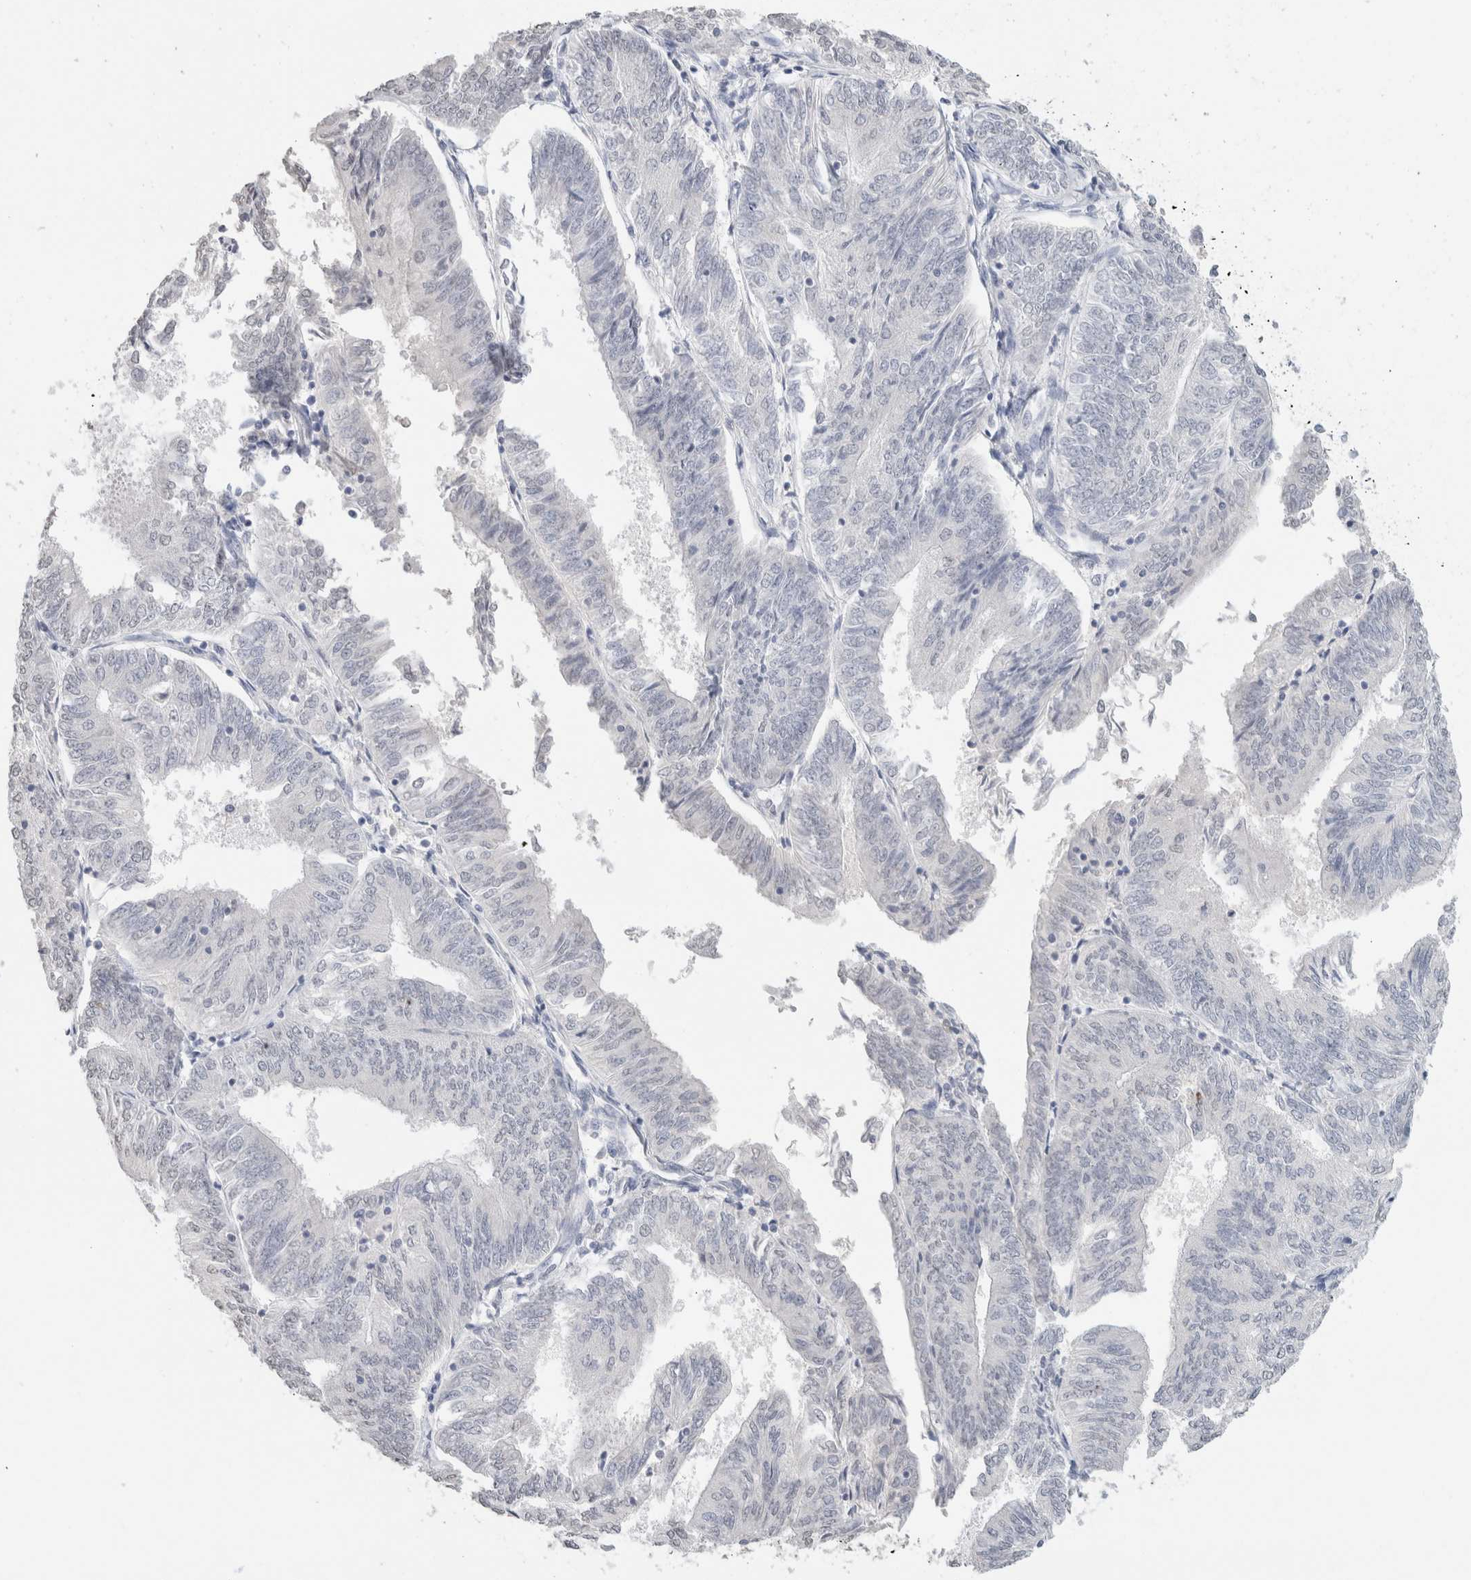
{"staining": {"intensity": "negative", "quantity": "none", "location": "none"}, "tissue": "endometrial cancer", "cell_type": "Tumor cells", "image_type": "cancer", "snomed": [{"axis": "morphology", "description": "Adenocarcinoma, NOS"}, {"axis": "topography", "description": "Endometrium"}], "caption": "DAB (3,3'-diaminobenzidine) immunohistochemical staining of endometrial cancer (adenocarcinoma) exhibits no significant positivity in tumor cells.", "gene": "CD80", "patient": {"sex": "female", "age": 58}}